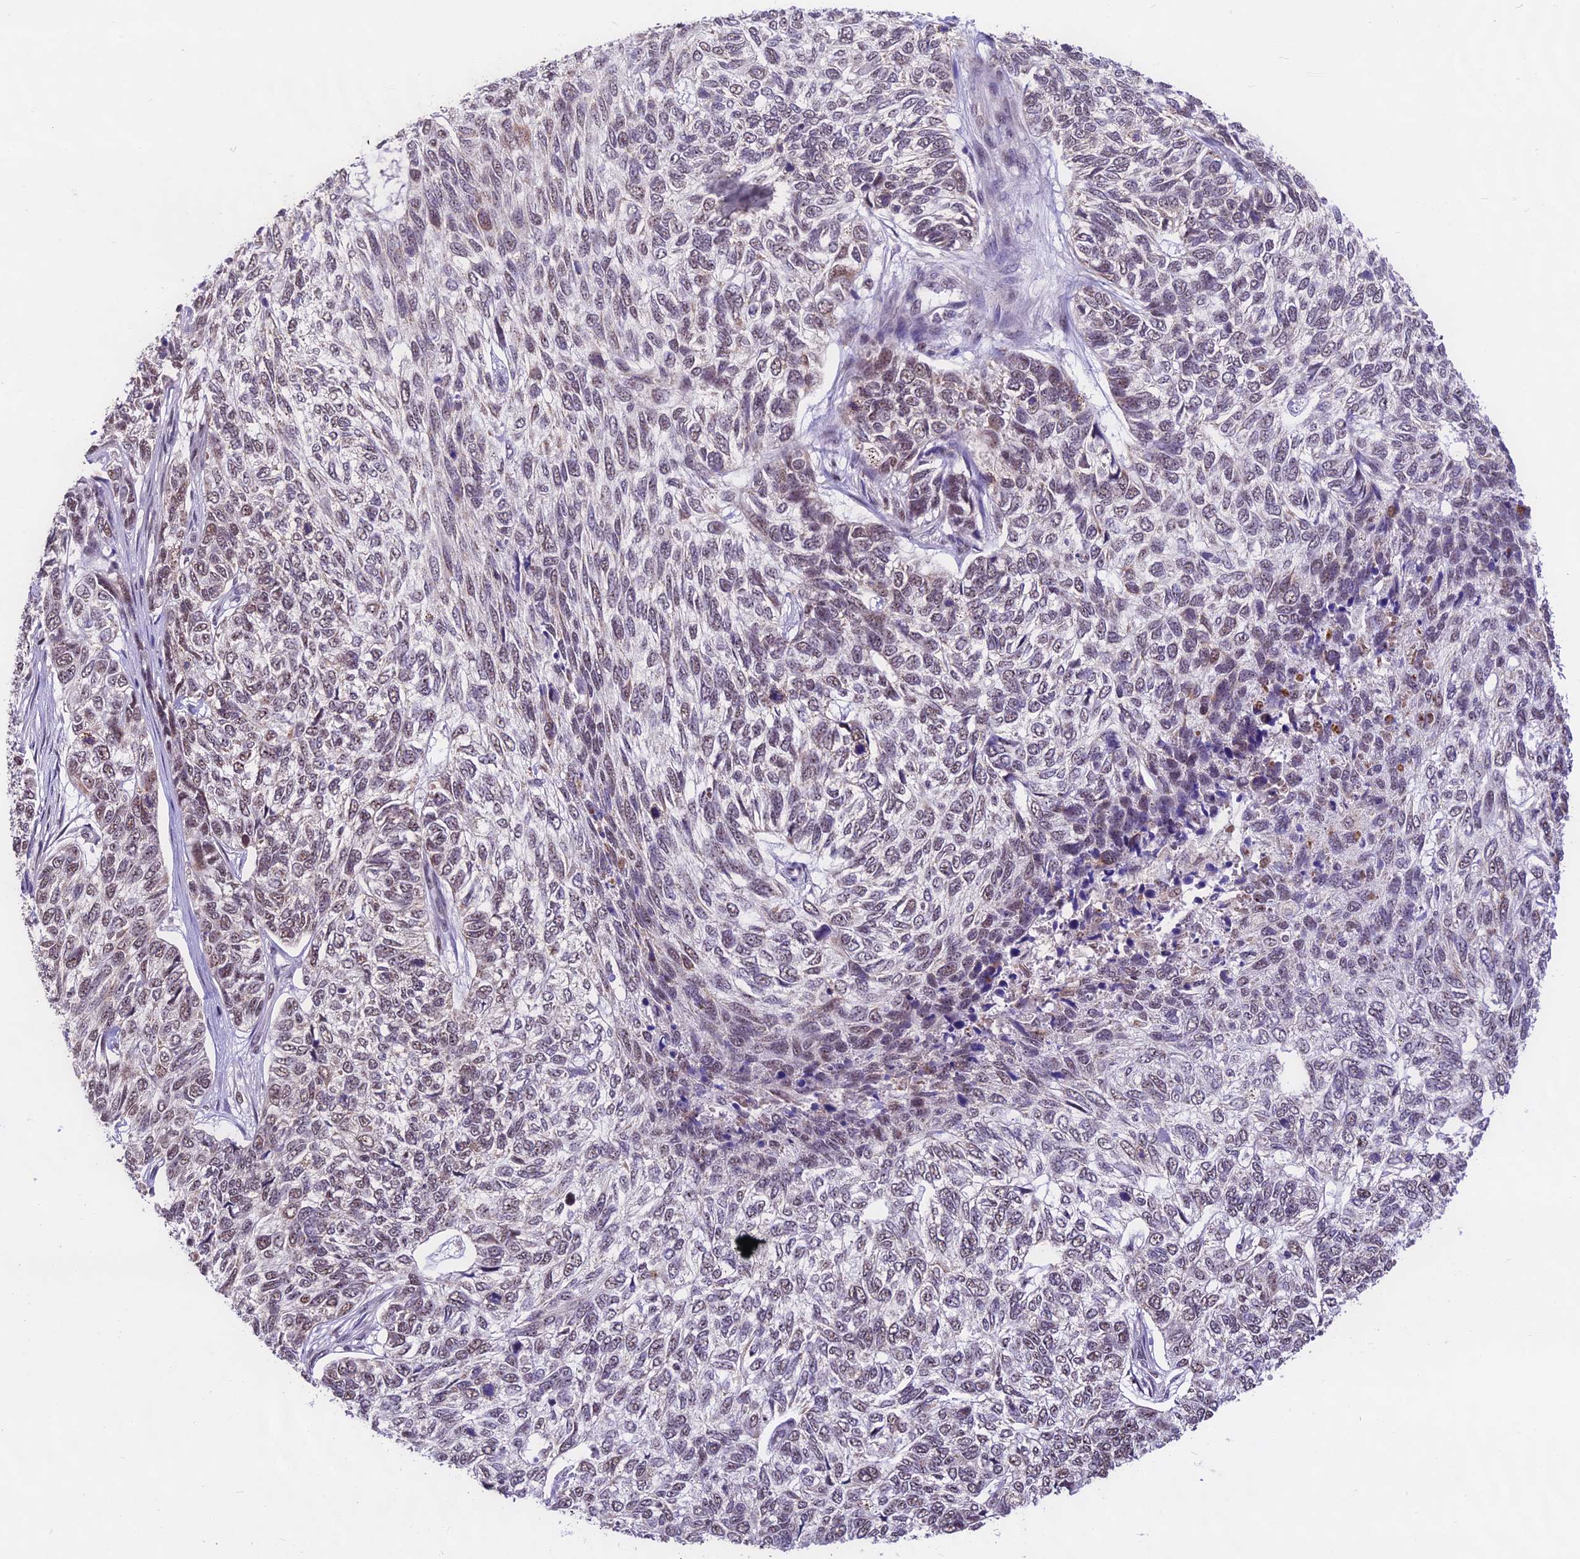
{"staining": {"intensity": "weak", "quantity": "25%-75%", "location": "nuclear"}, "tissue": "skin cancer", "cell_type": "Tumor cells", "image_type": "cancer", "snomed": [{"axis": "morphology", "description": "Basal cell carcinoma"}, {"axis": "topography", "description": "Skin"}], "caption": "IHC histopathology image of neoplastic tissue: human skin basal cell carcinoma stained using IHC shows low levels of weak protein expression localized specifically in the nuclear of tumor cells, appearing as a nuclear brown color.", "gene": "CARS2", "patient": {"sex": "female", "age": 65}}